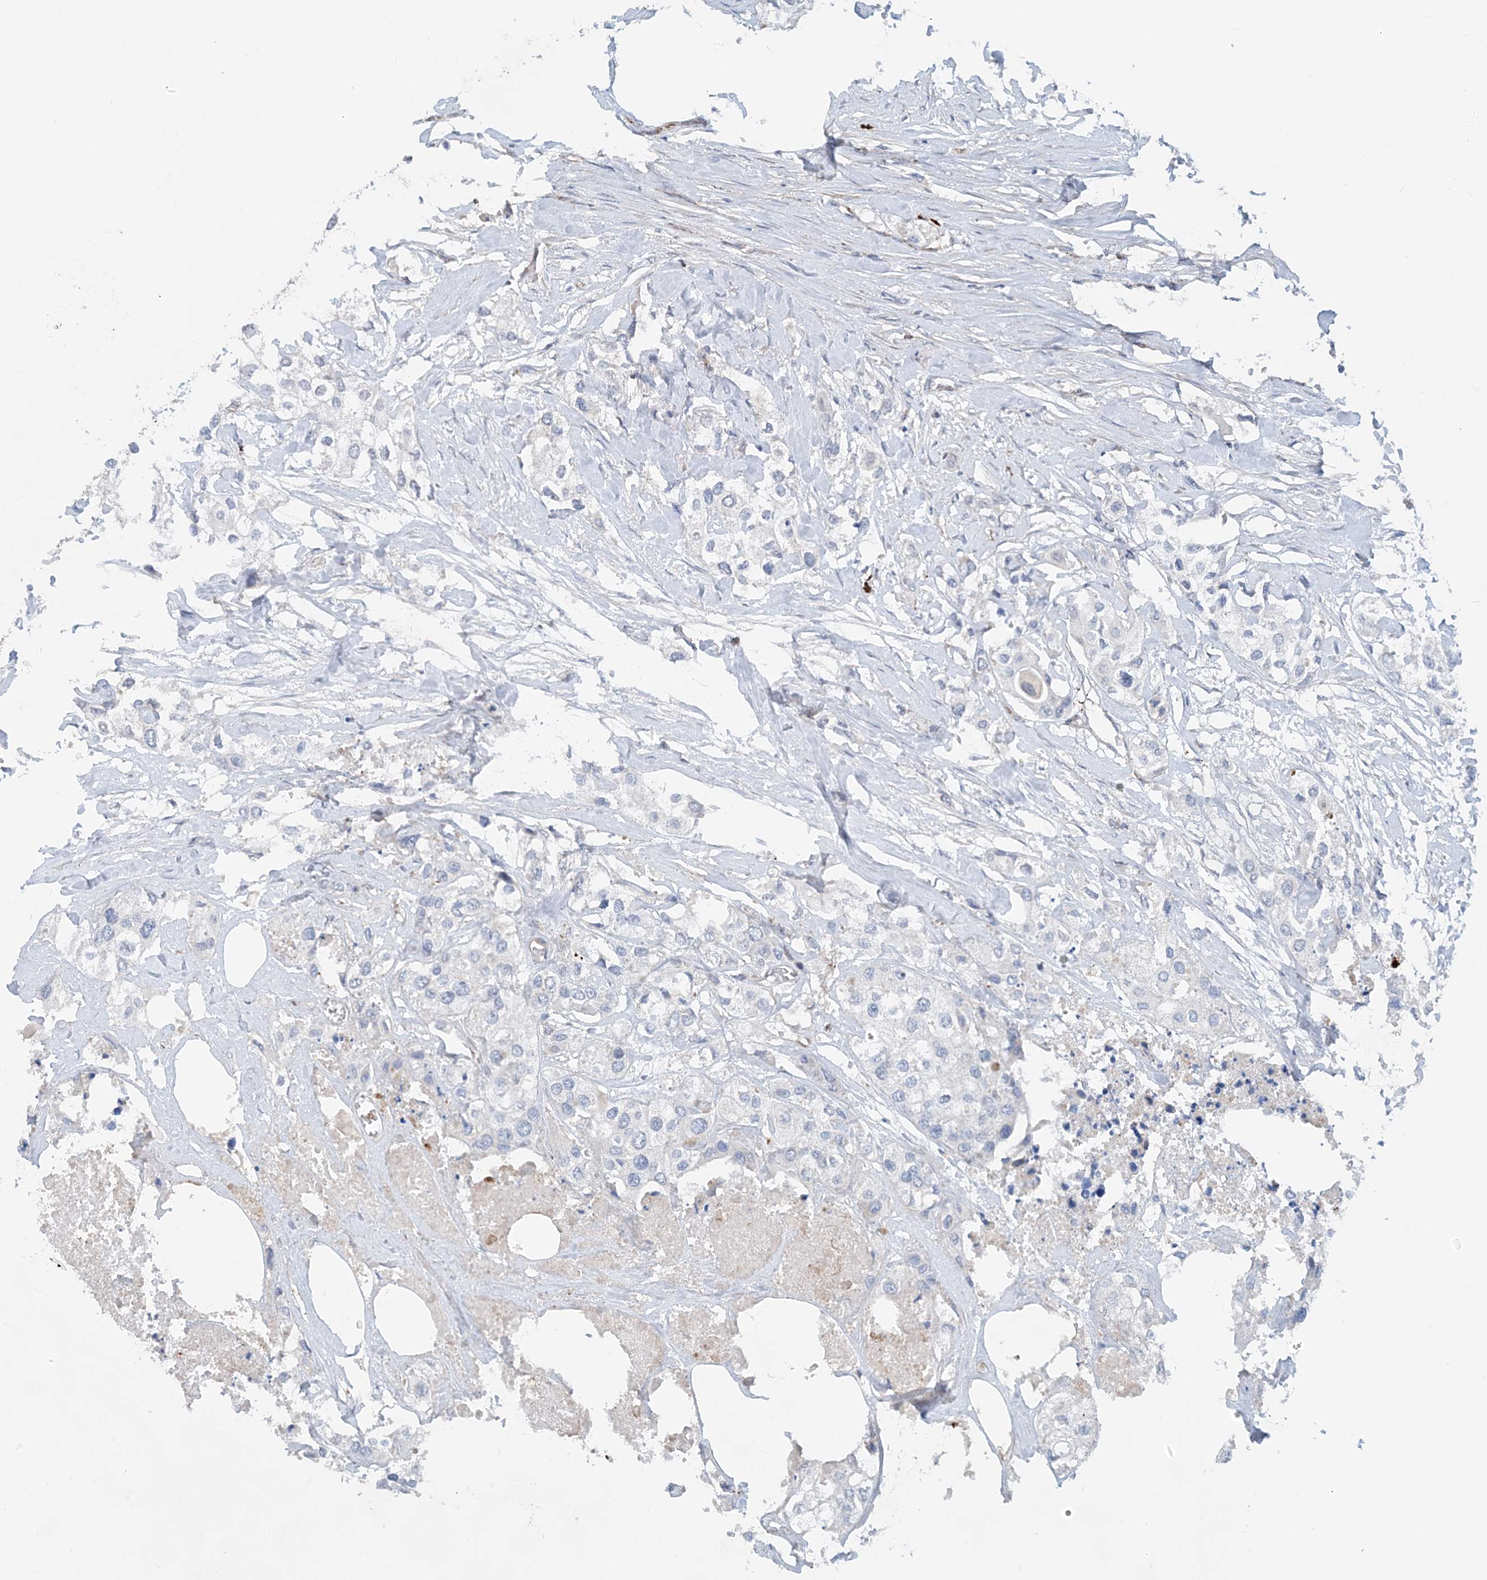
{"staining": {"intensity": "negative", "quantity": "none", "location": "none"}, "tissue": "urothelial cancer", "cell_type": "Tumor cells", "image_type": "cancer", "snomed": [{"axis": "morphology", "description": "Urothelial carcinoma, High grade"}, {"axis": "topography", "description": "Urinary bladder"}], "caption": "Tumor cells are negative for brown protein staining in urothelial carcinoma (high-grade).", "gene": "PCDHGA1", "patient": {"sex": "male", "age": 64}}